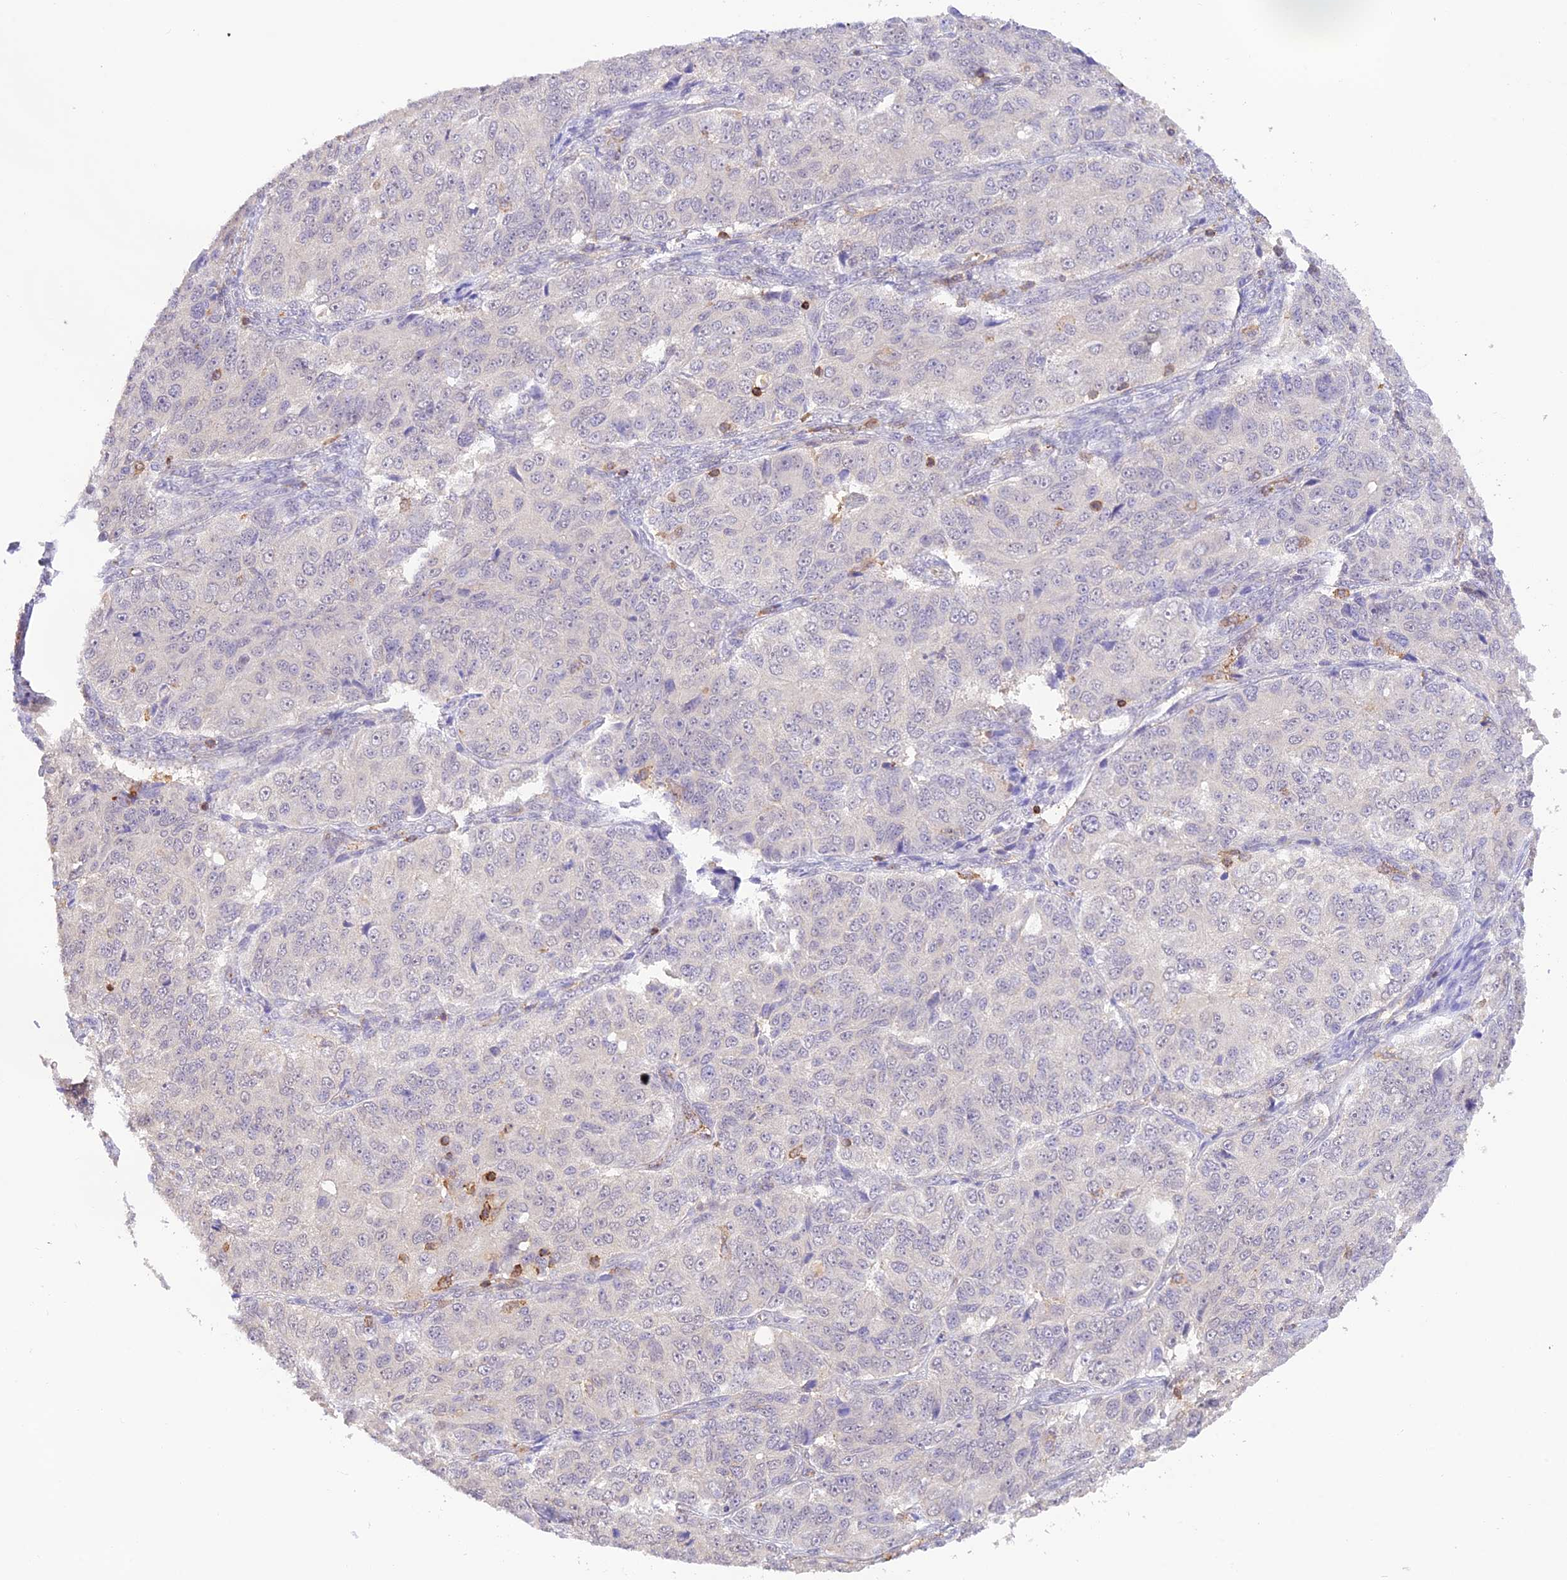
{"staining": {"intensity": "negative", "quantity": "none", "location": "none"}, "tissue": "ovarian cancer", "cell_type": "Tumor cells", "image_type": "cancer", "snomed": [{"axis": "morphology", "description": "Carcinoma, endometroid"}, {"axis": "topography", "description": "Ovary"}], "caption": "DAB immunohistochemical staining of human ovarian endometroid carcinoma exhibits no significant expression in tumor cells.", "gene": "DENND1C", "patient": {"sex": "female", "age": 51}}